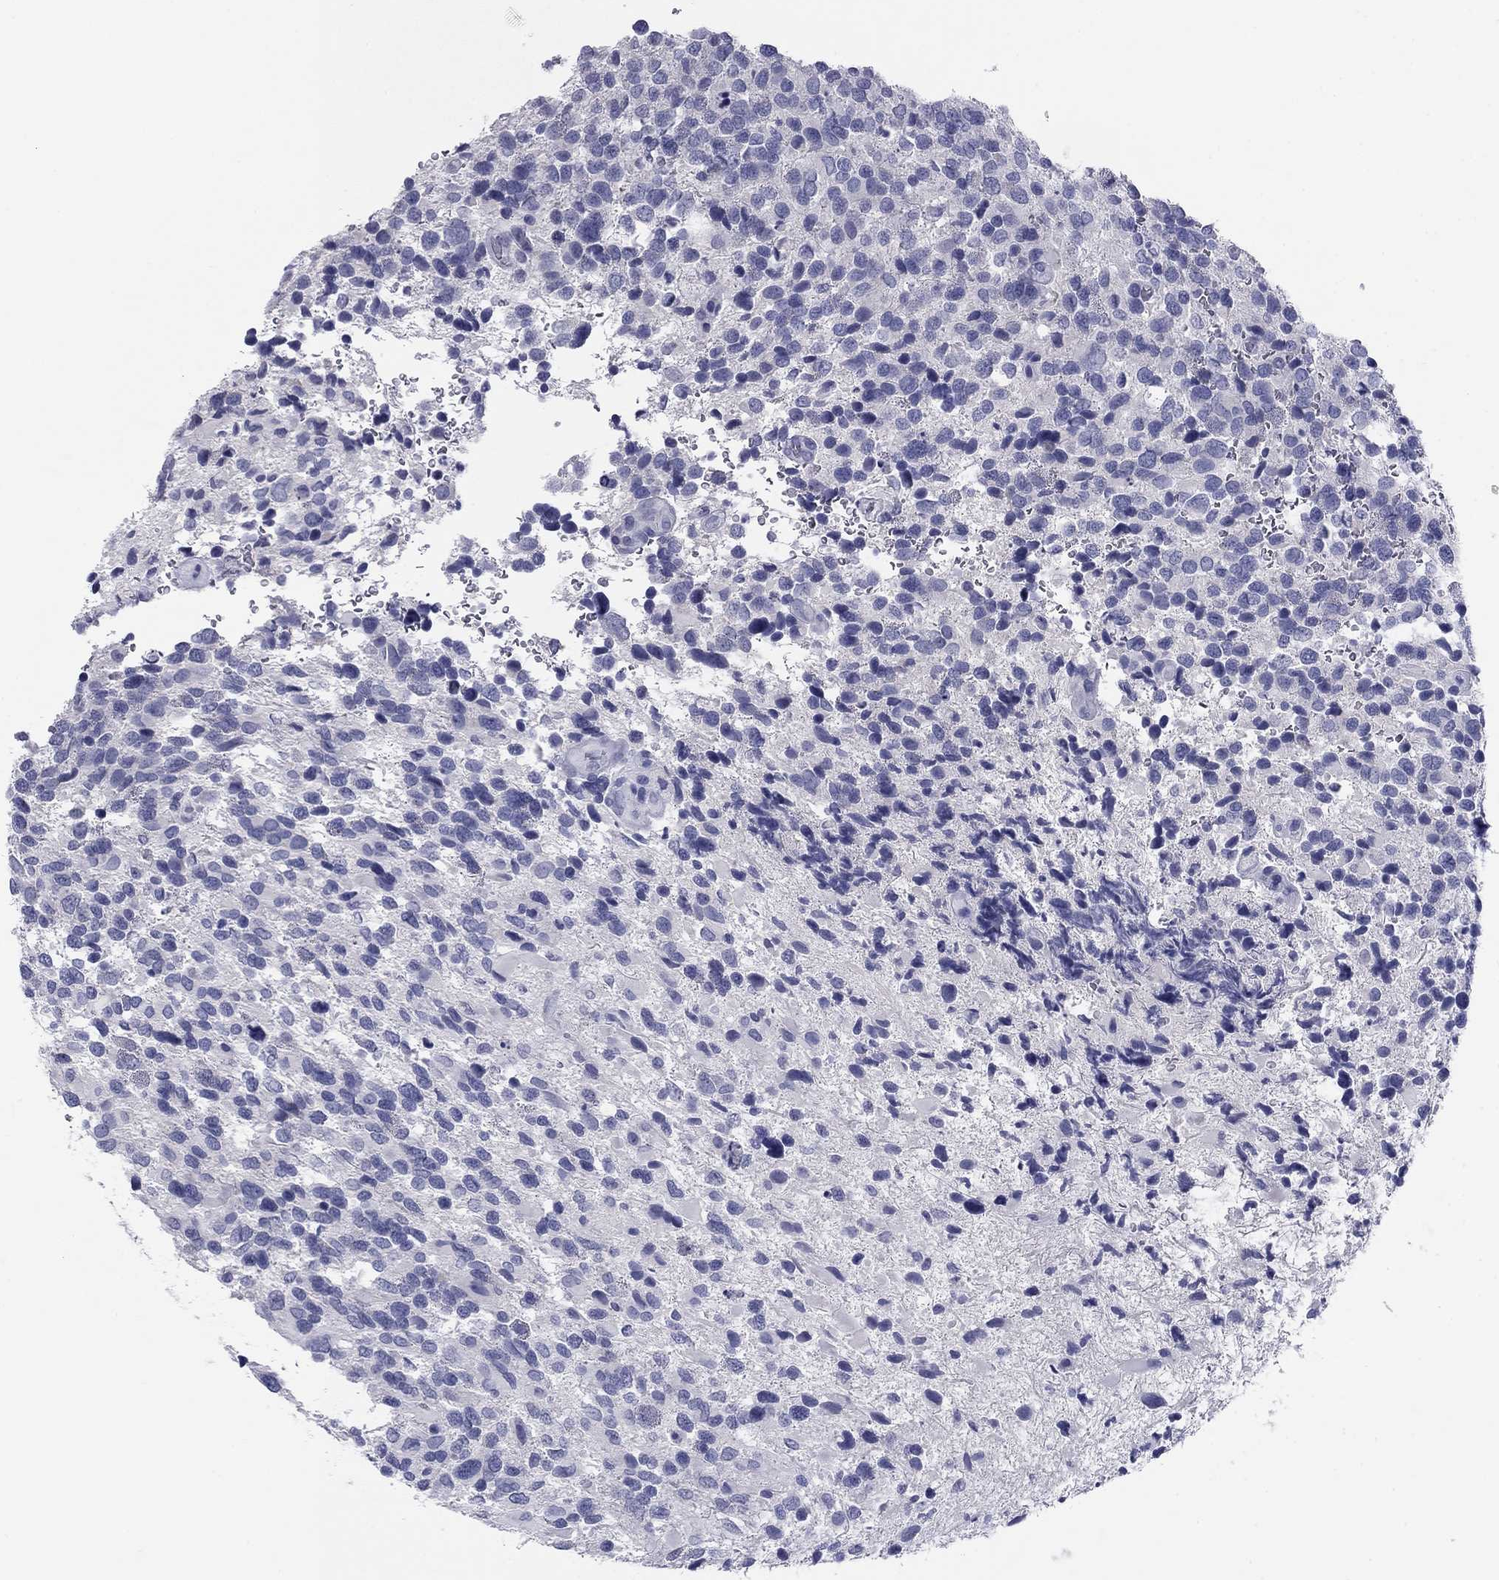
{"staining": {"intensity": "negative", "quantity": "none", "location": "none"}, "tissue": "glioma", "cell_type": "Tumor cells", "image_type": "cancer", "snomed": [{"axis": "morphology", "description": "Glioma, malignant, Low grade"}, {"axis": "topography", "description": "Brain"}], "caption": "Immunohistochemical staining of malignant glioma (low-grade) exhibits no significant positivity in tumor cells.", "gene": "ABCC2", "patient": {"sex": "female", "age": 32}}